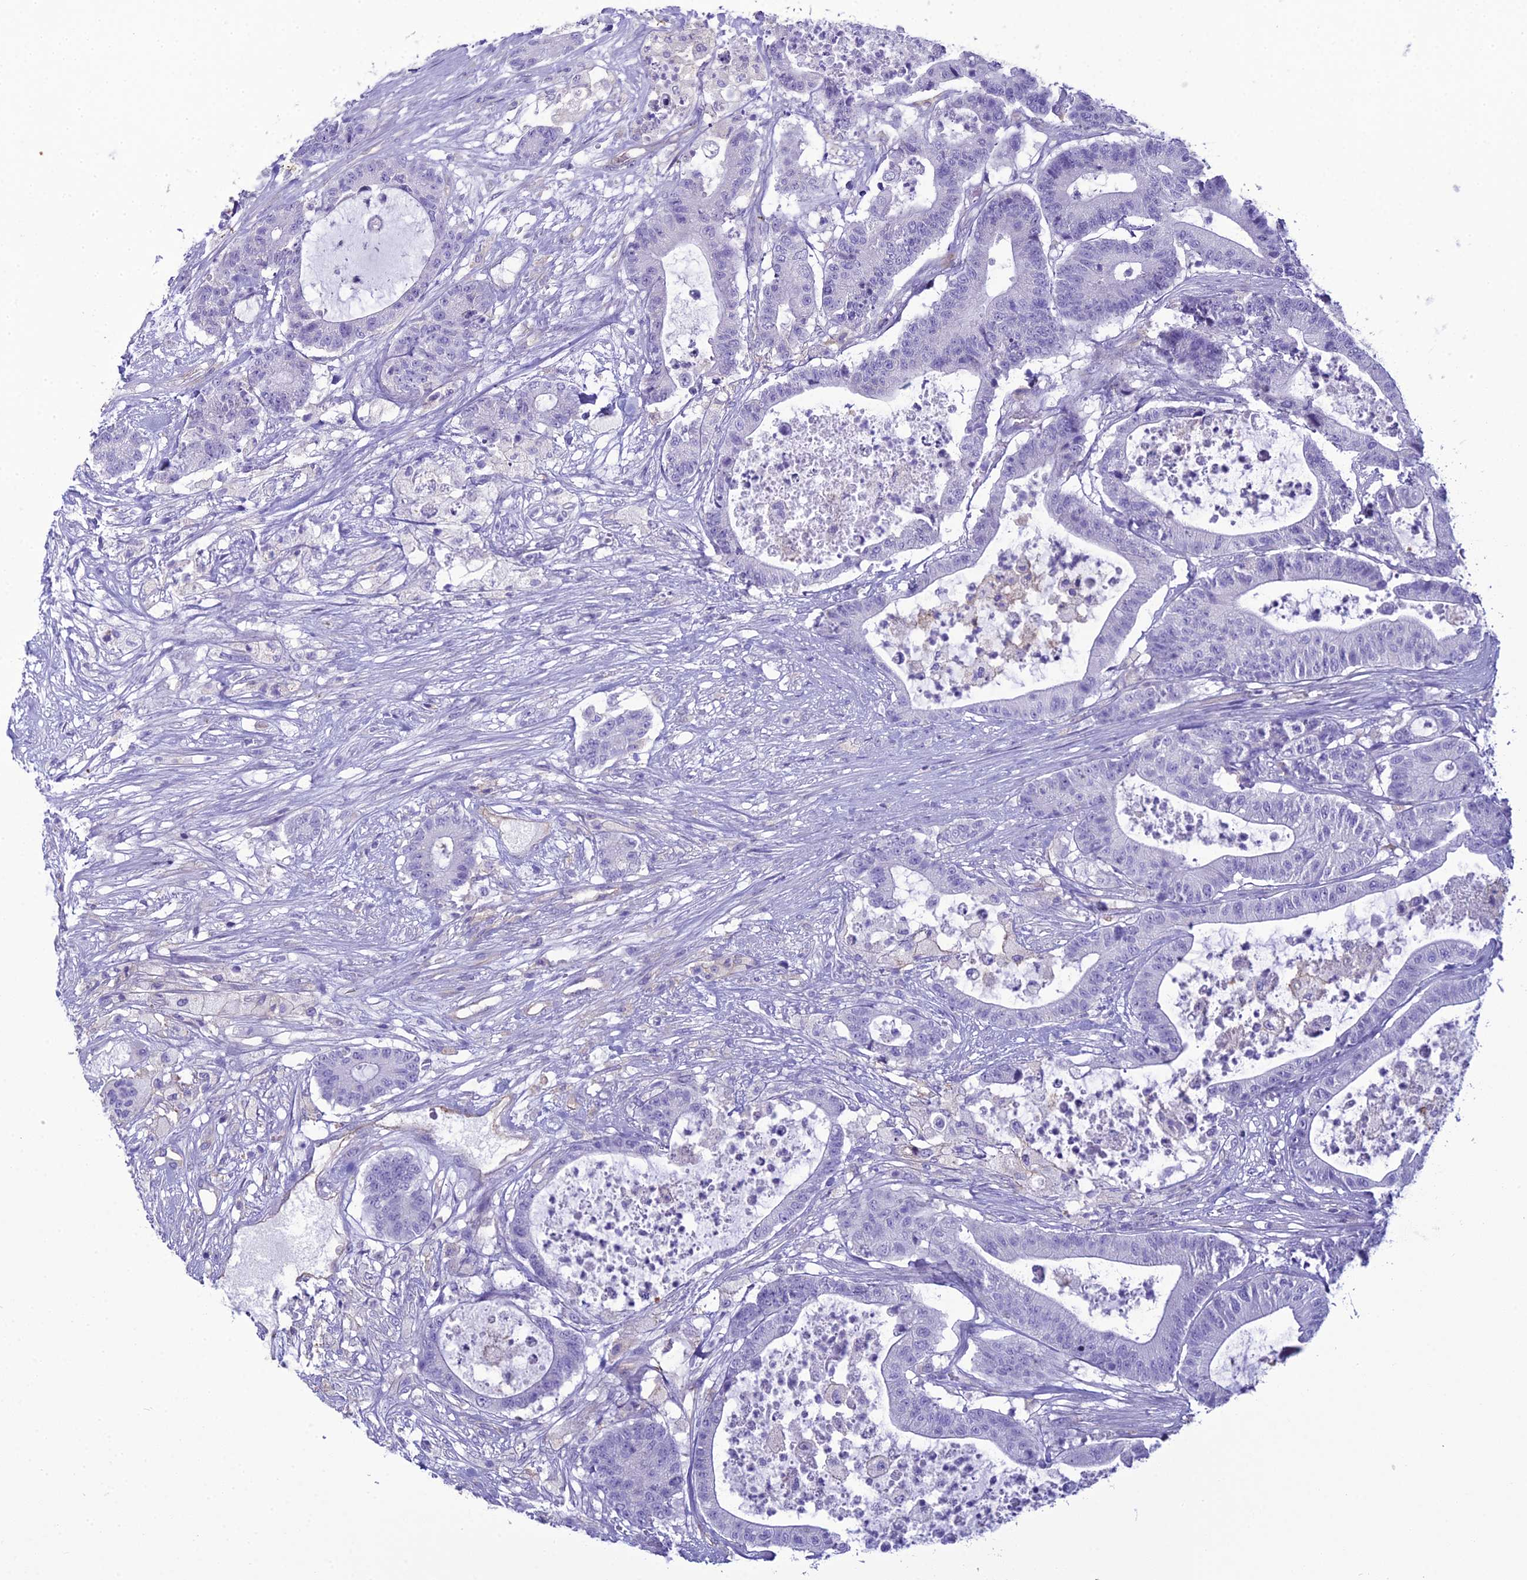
{"staining": {"intensity": "negative", "quantity": "none", "location": "none"}, "tissue": "colorectal cancer", "cell_type": "Tumor cells", "image_type": "cancer", "snomed": [{"axis": "morphology", "description": "Adenocarcinoma, NOS"}, {"axis": "topography", "description": "Colon"}], "caption": "This micrograph is of colorectal cancer stained with IHC to label a protein in brown with the nuclei are counter-stained blue. There is no staining in tumor cells. The staining is performed using DAB (3,3'-diaminobenzidine) brown chromogen with nuclei counter-stained in using hematoxylin.", "gene": "ACE", "patient": {"sex": "female", "age": 84}}